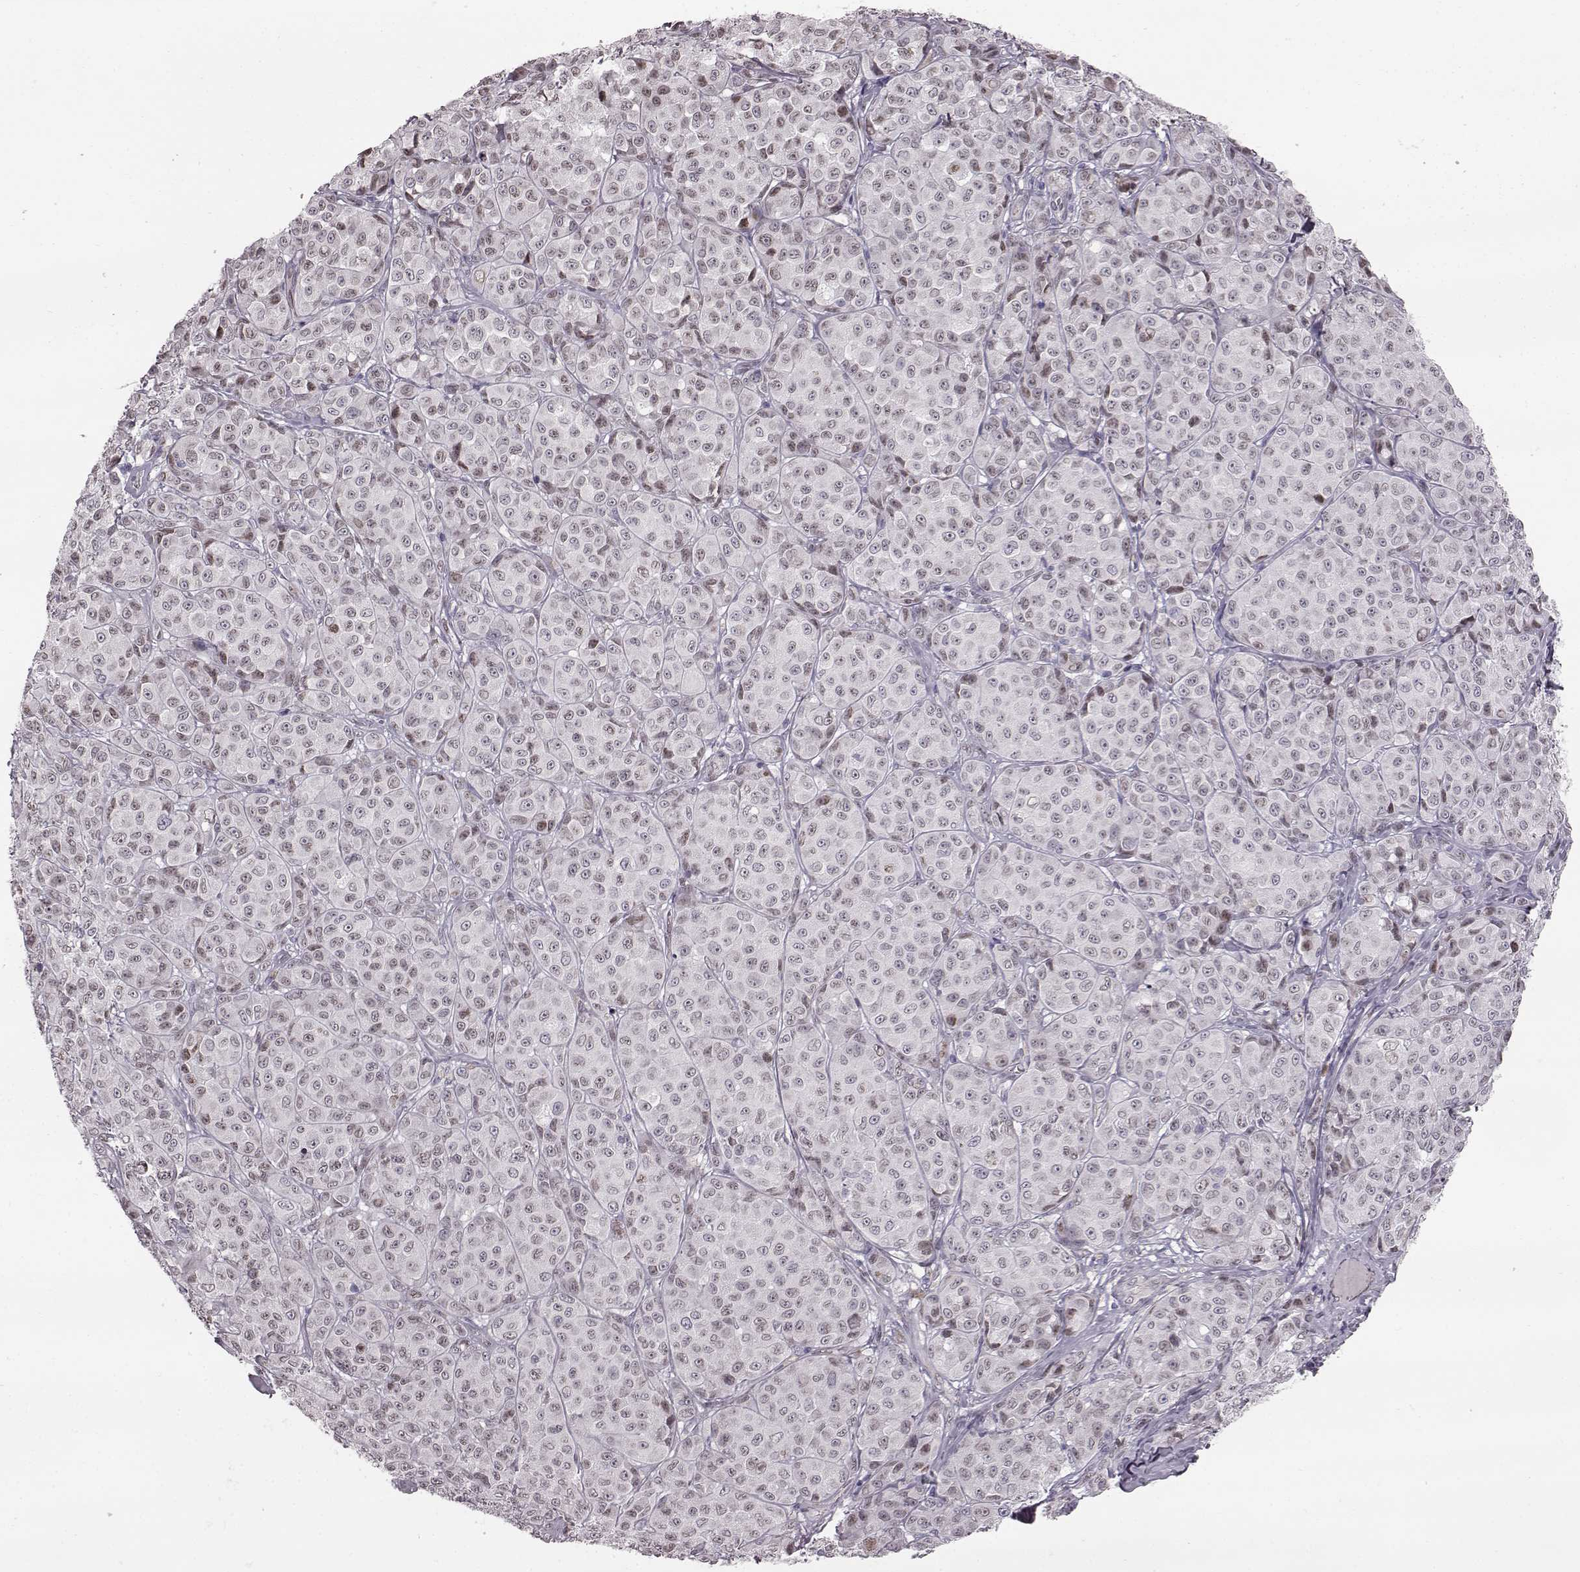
{"staining": {"intensity": "negative", "quantity": "none", "location": "none"}, "tissue": "melanoma", "cell_type": "Tumor cells", "image_type": "cancer", "snomed": [{"axis": "morphology", "description": "Malignant melanoma, NOS"}, {"axis": "topography", "description": "Skin"}], "caption": "IHC of malignant melanoma shows no staining in tumor cells.", "gene": "TCHHL1", "patient": {"sex": "male", "age": 89}}